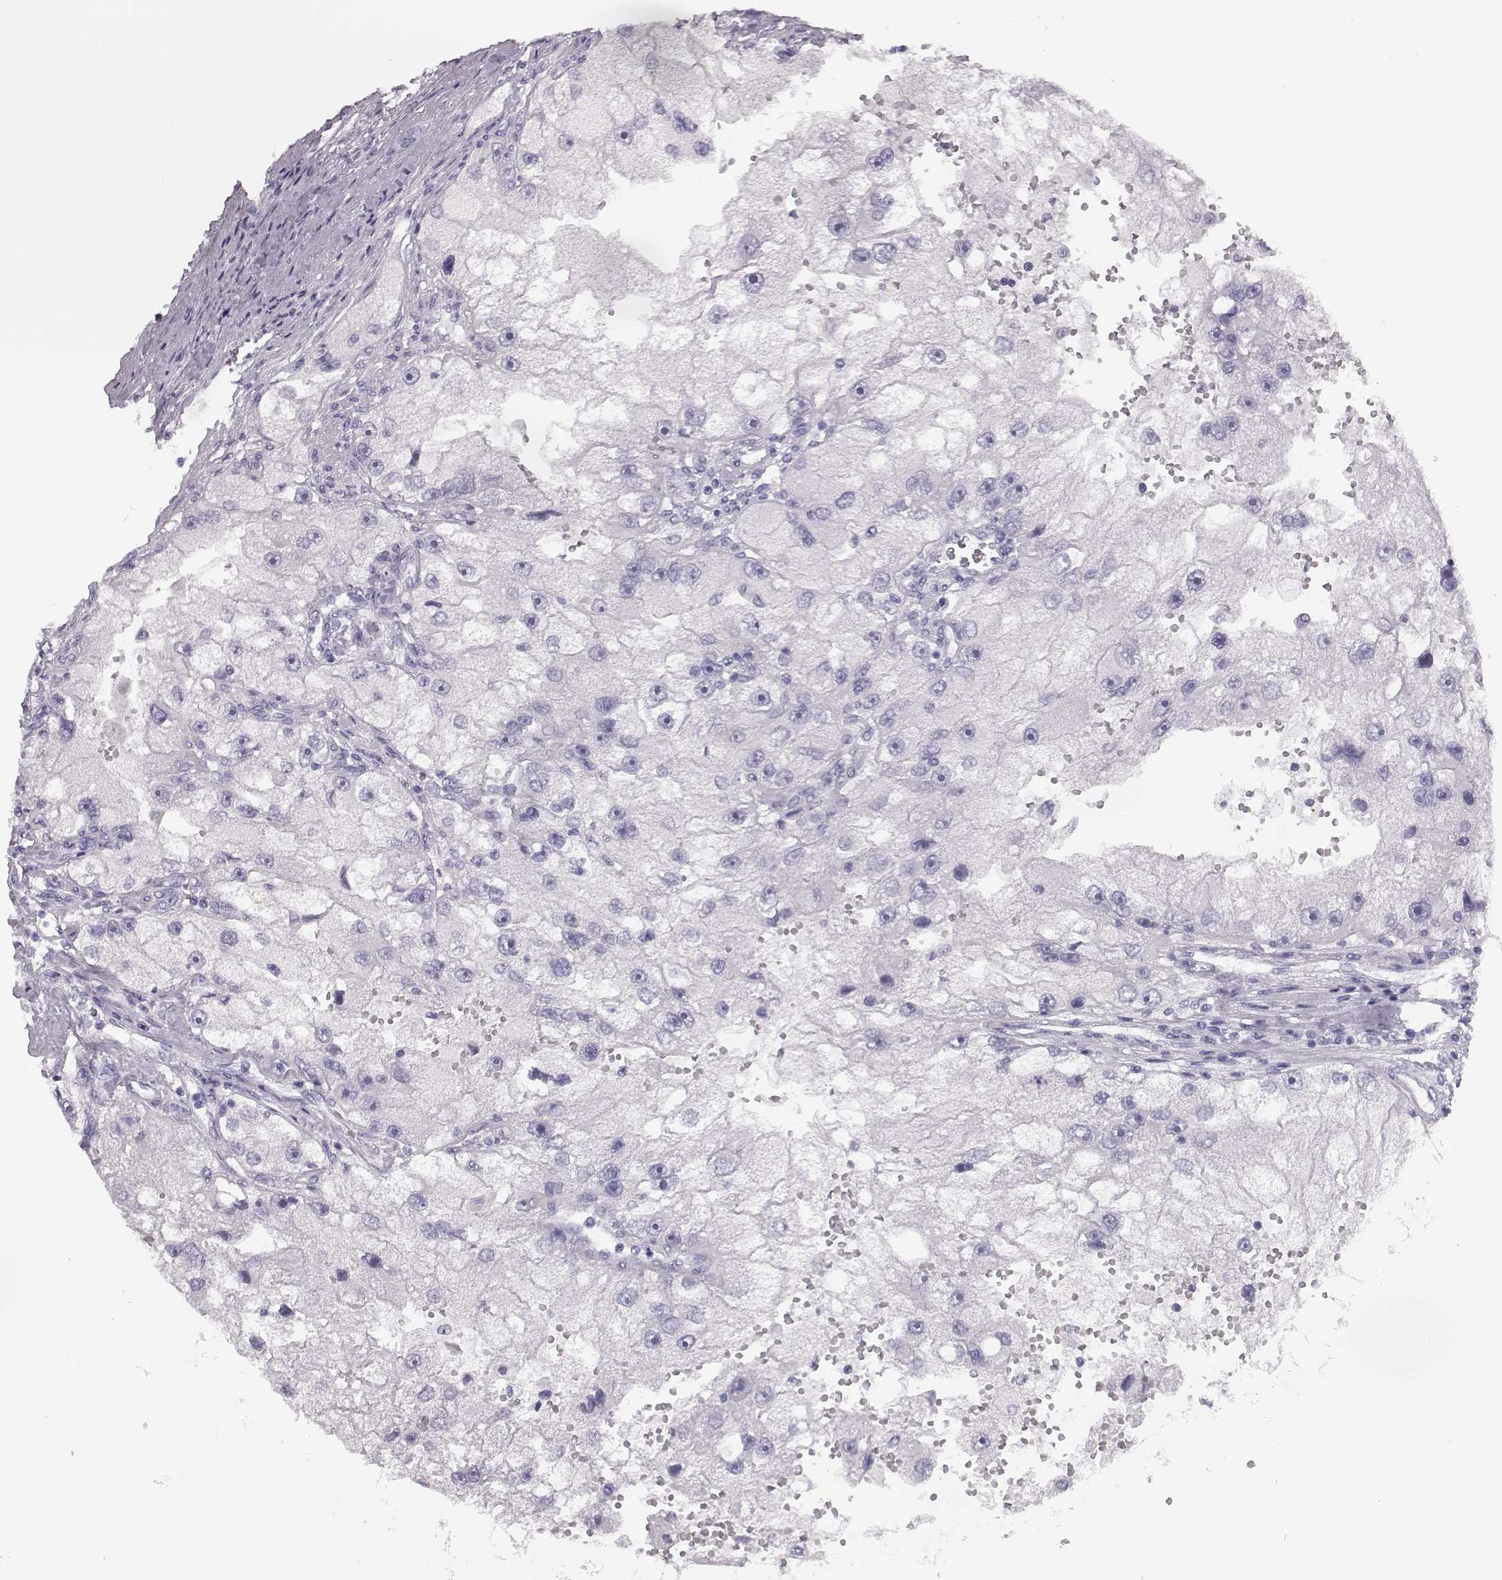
{"staining": {"intensity": "negative", "quantity": "none", "location": "none"}, "tissue": "renal cancer", "cell_type": "Tumor cells", "image_type": "cancer", "snomed": [{"axis": "morphology", "description": "Adenocarcinoma, NOS"}, {"axis": "topography", "description": "Kidney"}], "caption": "A high-resolution histopathology image shows immunohistochemistry (IHC) staining of renal cancer (adenocarcinoma), which demonstrates no significant staining in tumor cells. Nuclei are stained in blue.", "gene": "BFSP2", "patient": {"sex": "male", "age": 63}}